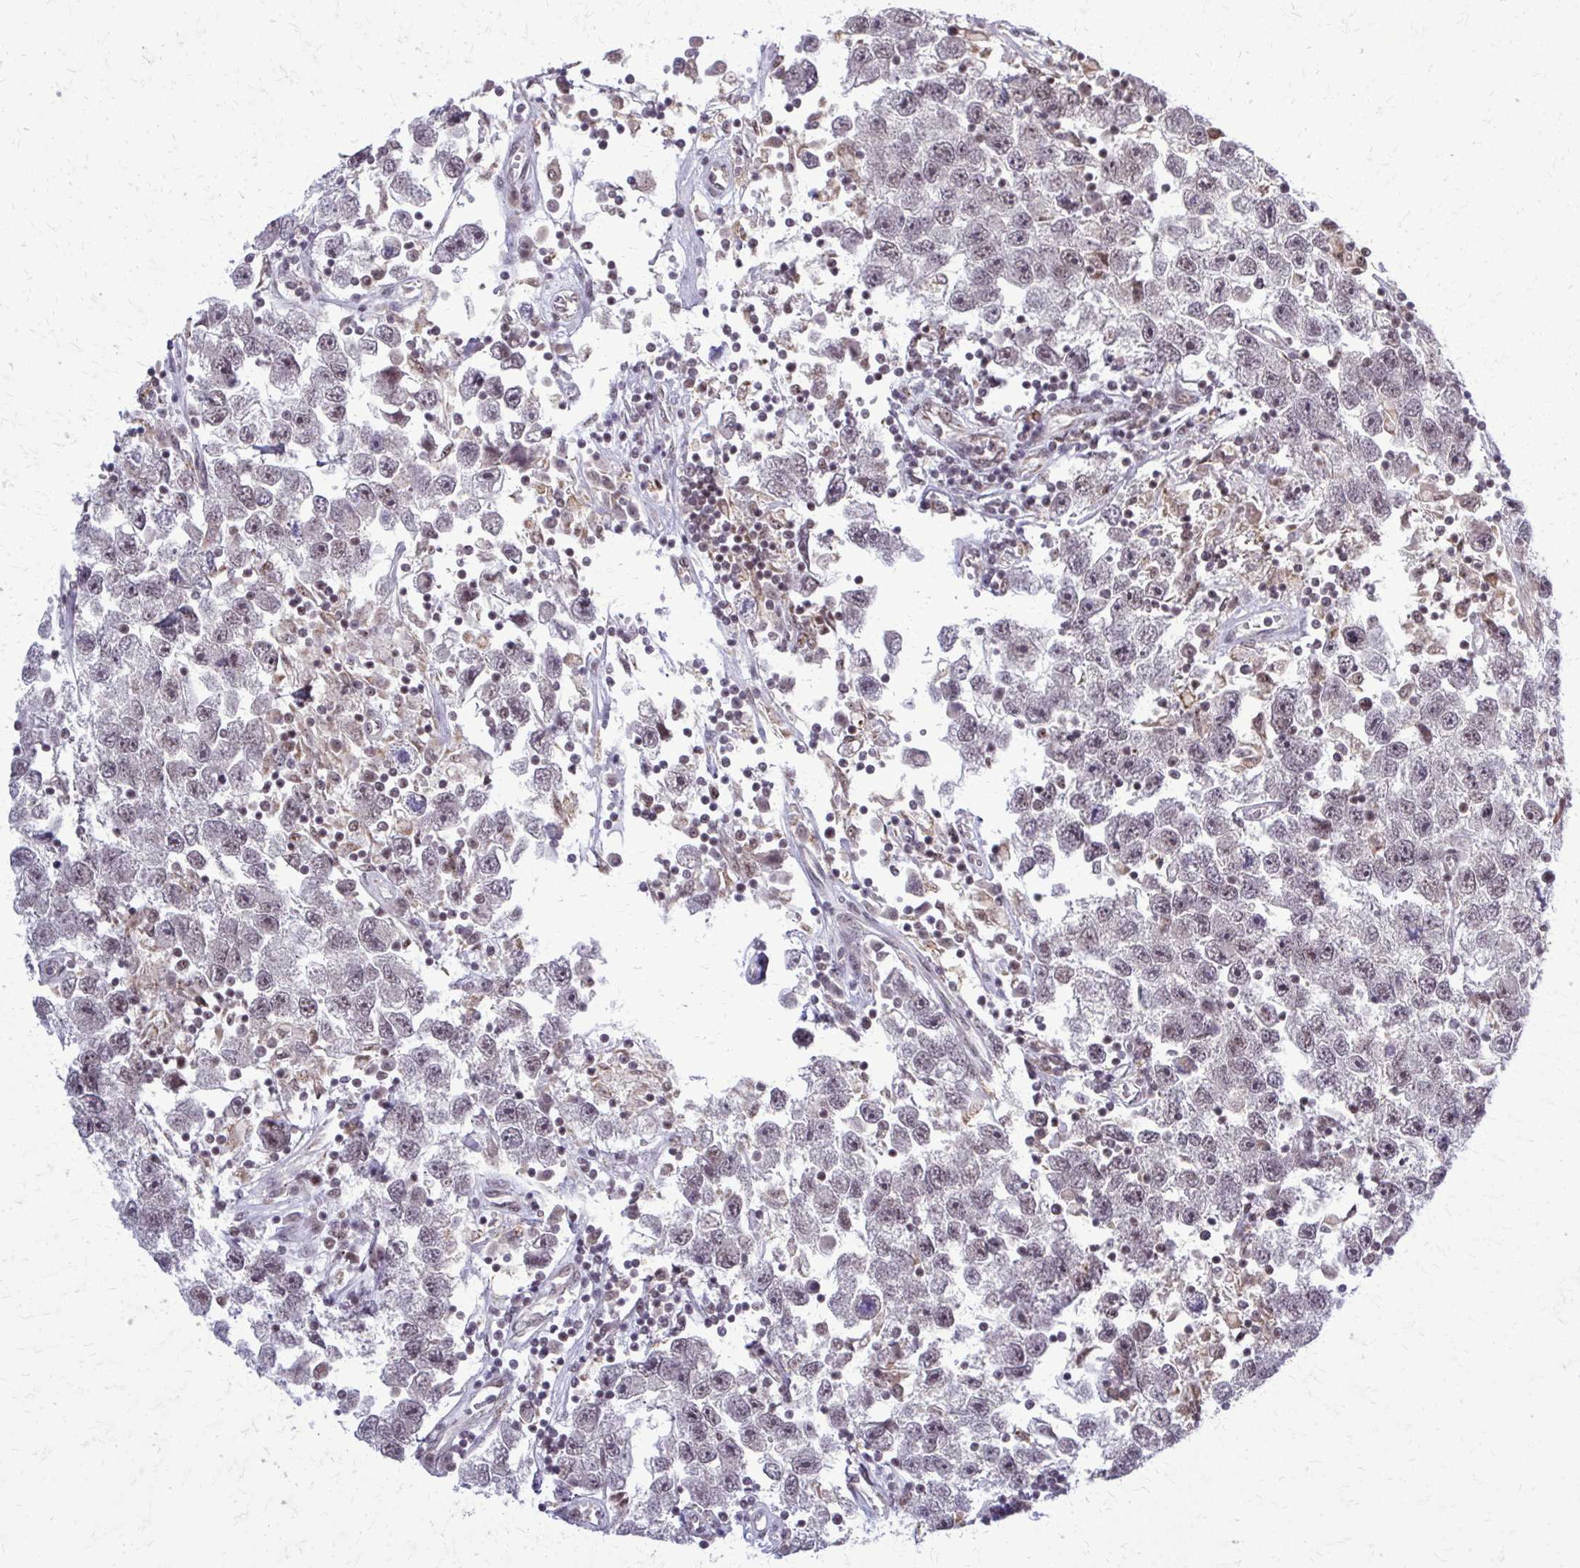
{"staining": {"intensity": "weak", "quantity": "<25%", "location": "nuclear"}, "tissue": "testis cancer", "cell_type": "Tumor cells", "image_type": "cancer", "snomed": [{"axis": "morphology", "description": "Seminoma, NOS"}, {"axis": "topography", "description": "Testis"}], "caption": "Immunohistochemistry (IHC) image of human testis cancer (seminoma) stained for a protein (brown), which displays no staining in tumor cells.", "gene": "HDAC3", "patient": {"sex": "male", "age": 26}}